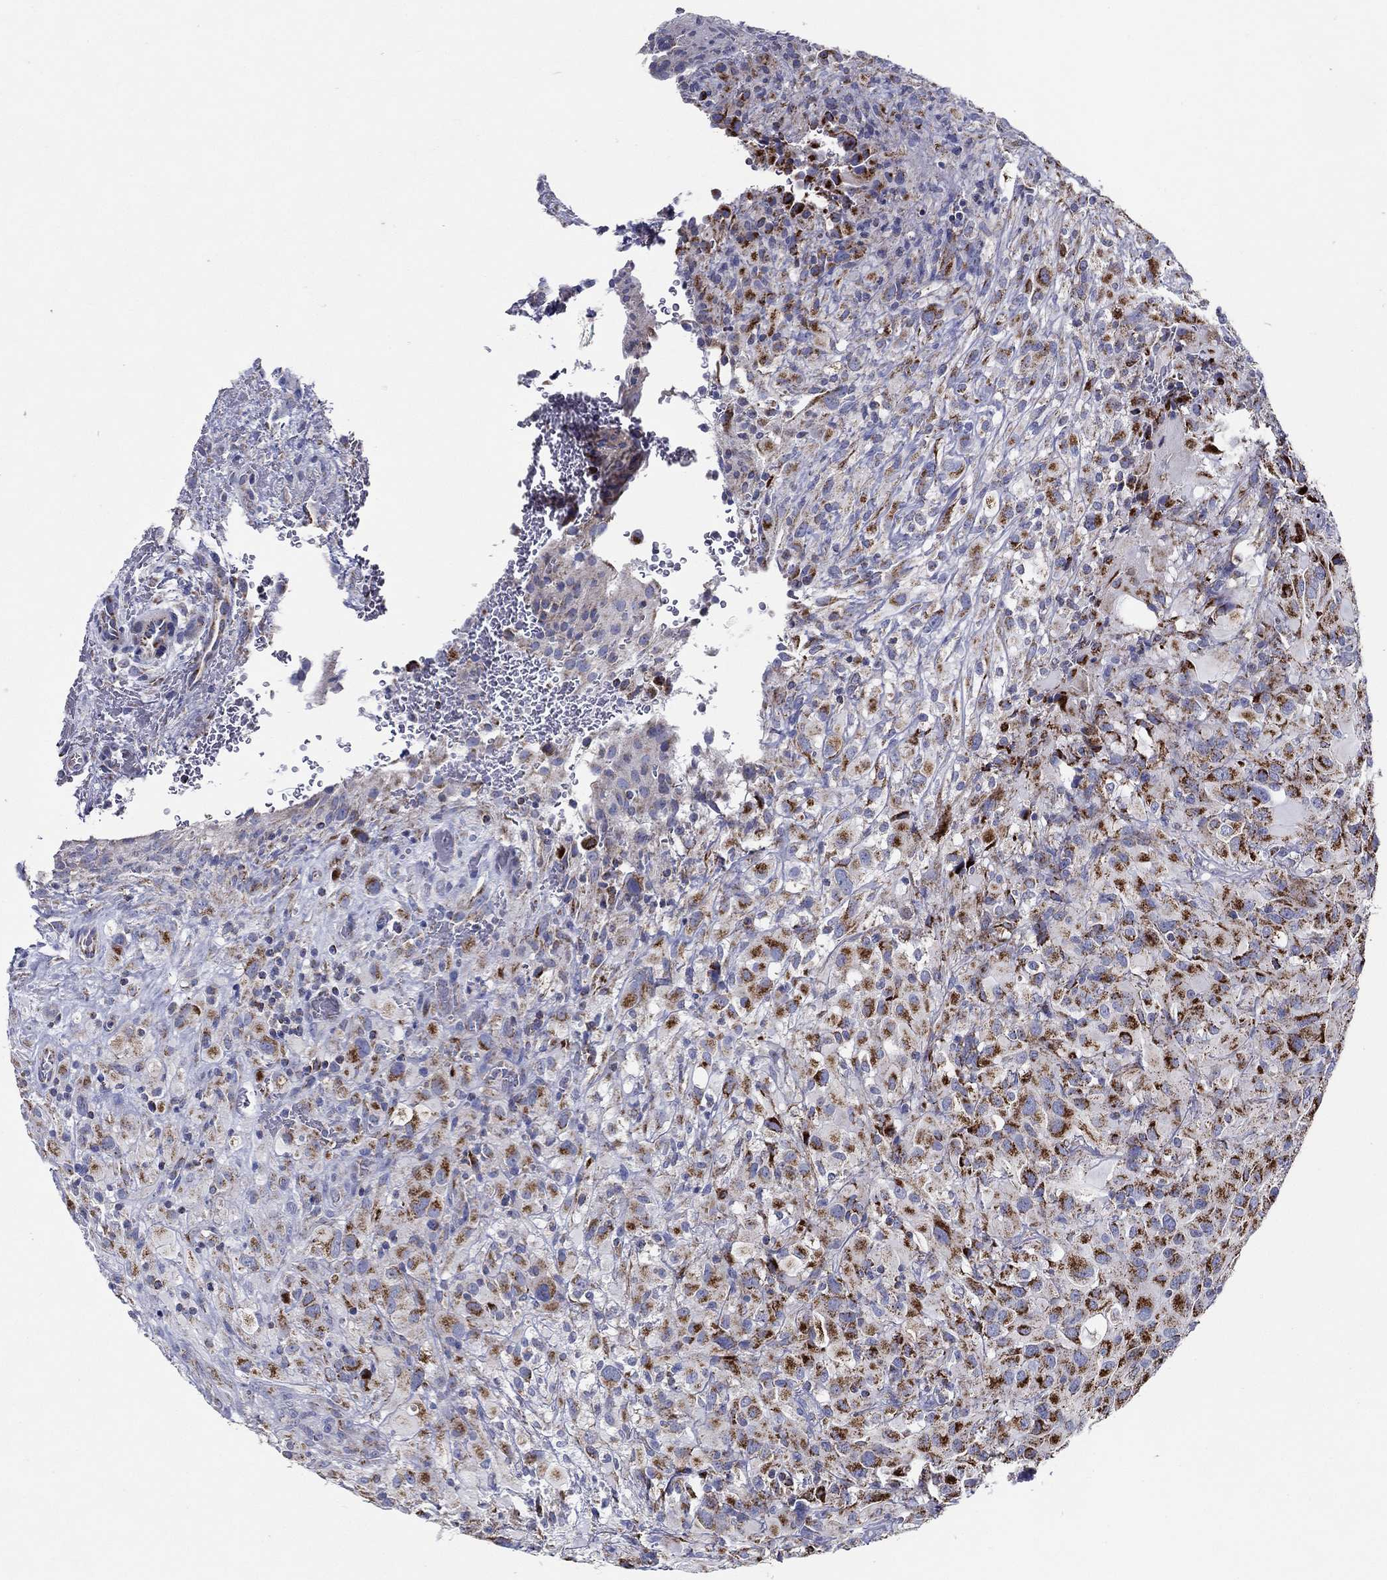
{"staining": {"intensity": "strong", "quantity": "25%-75%", "location": "cytoplasmic/membranous"}, "tissue": "glioma", "cell_type": "Tumor cells", "image_type": "cancer", "snomed": [{"axis": "morphology", "description": "Glioma, malignant, High grade"}, {"axis": "topography", "description": "Cerebral cortex"}], "caption": "There is high levels of strong cytoplasmic/membranous expression in tumor cells of glioma, as demonstrated by immunohistochemical staining (brown color).", "gene": "SFXN1", "patient": {"sex": "male", "age": 35}}